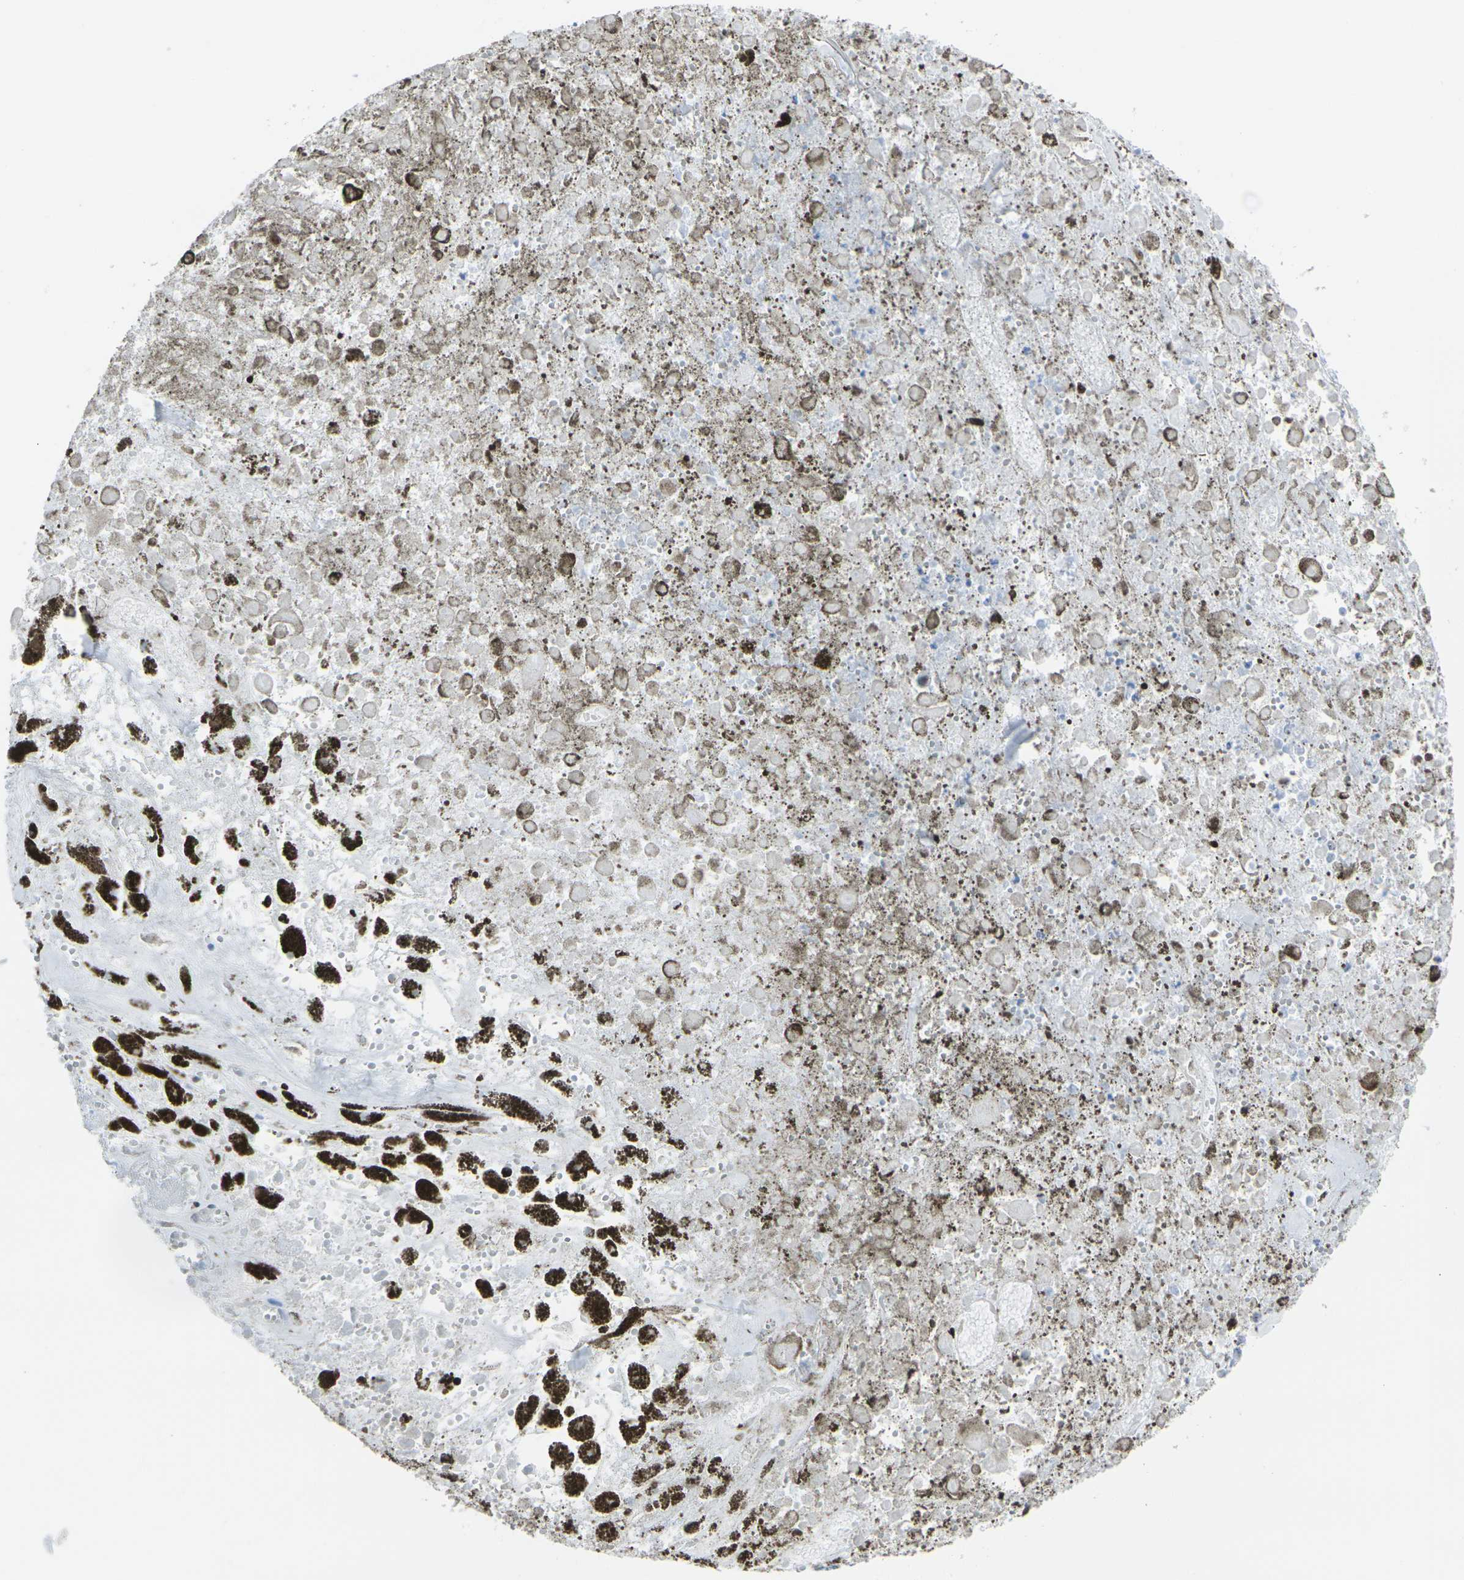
{"staining": {"intensity": "negative", "quantity": "none", "location": "none"}, "tissue": "melanoma", "cell_type": "Tumor cells", "image_type": "cancer", "snomed": [{"axis": "morphology", "description": "Malignant melanoma, Metastatic site"}, {"axis": "topography", "description": "Lymph node"}], "caption": "Protein analysis of melanoma shows no significant positivity in tumor cells.", "gene": "CDH11", "patient": {"sex": "male", "age": 59}}